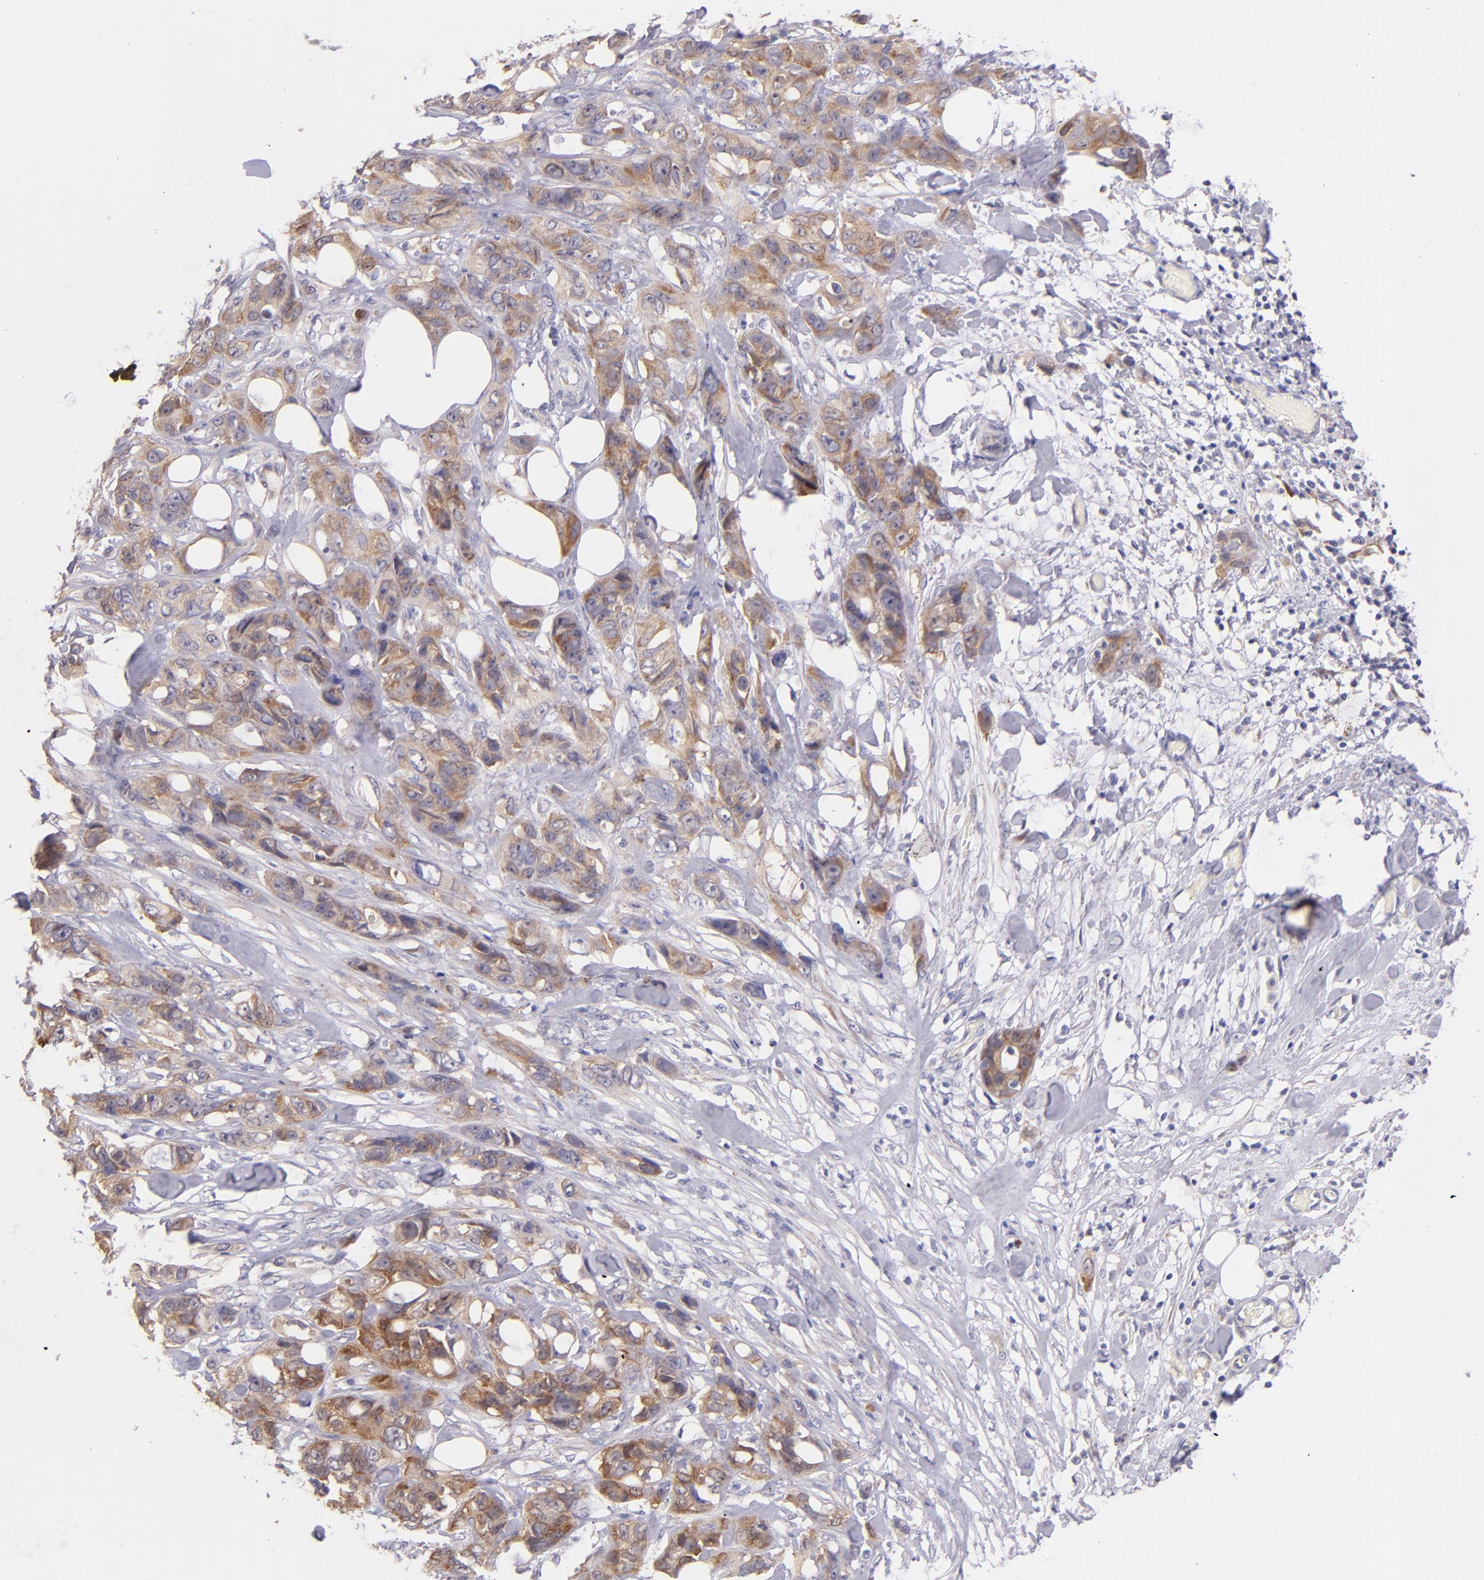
{"staining": {"intensity": "moderate", "quantity": ">75%", "location": "cytoplasmic/membranous"}, "tissue": "stomach cancer", "cell_type": "Tumor cells", "image_type": "cancer", "snomed": [{"axis": "morphology", "description": "Adenocarcinoma, NOS"}, {"axis": "topography", "description": "Stomach, upper"}], "caption": "Protein expression analysis of stomach cancer (adenocarcinoma) shows moderate cytoplasmic/membranous positivity in about >75% of tumor cells.", "gene": "SH2D4A", "patient": {"sex": "male", "age": 47}}